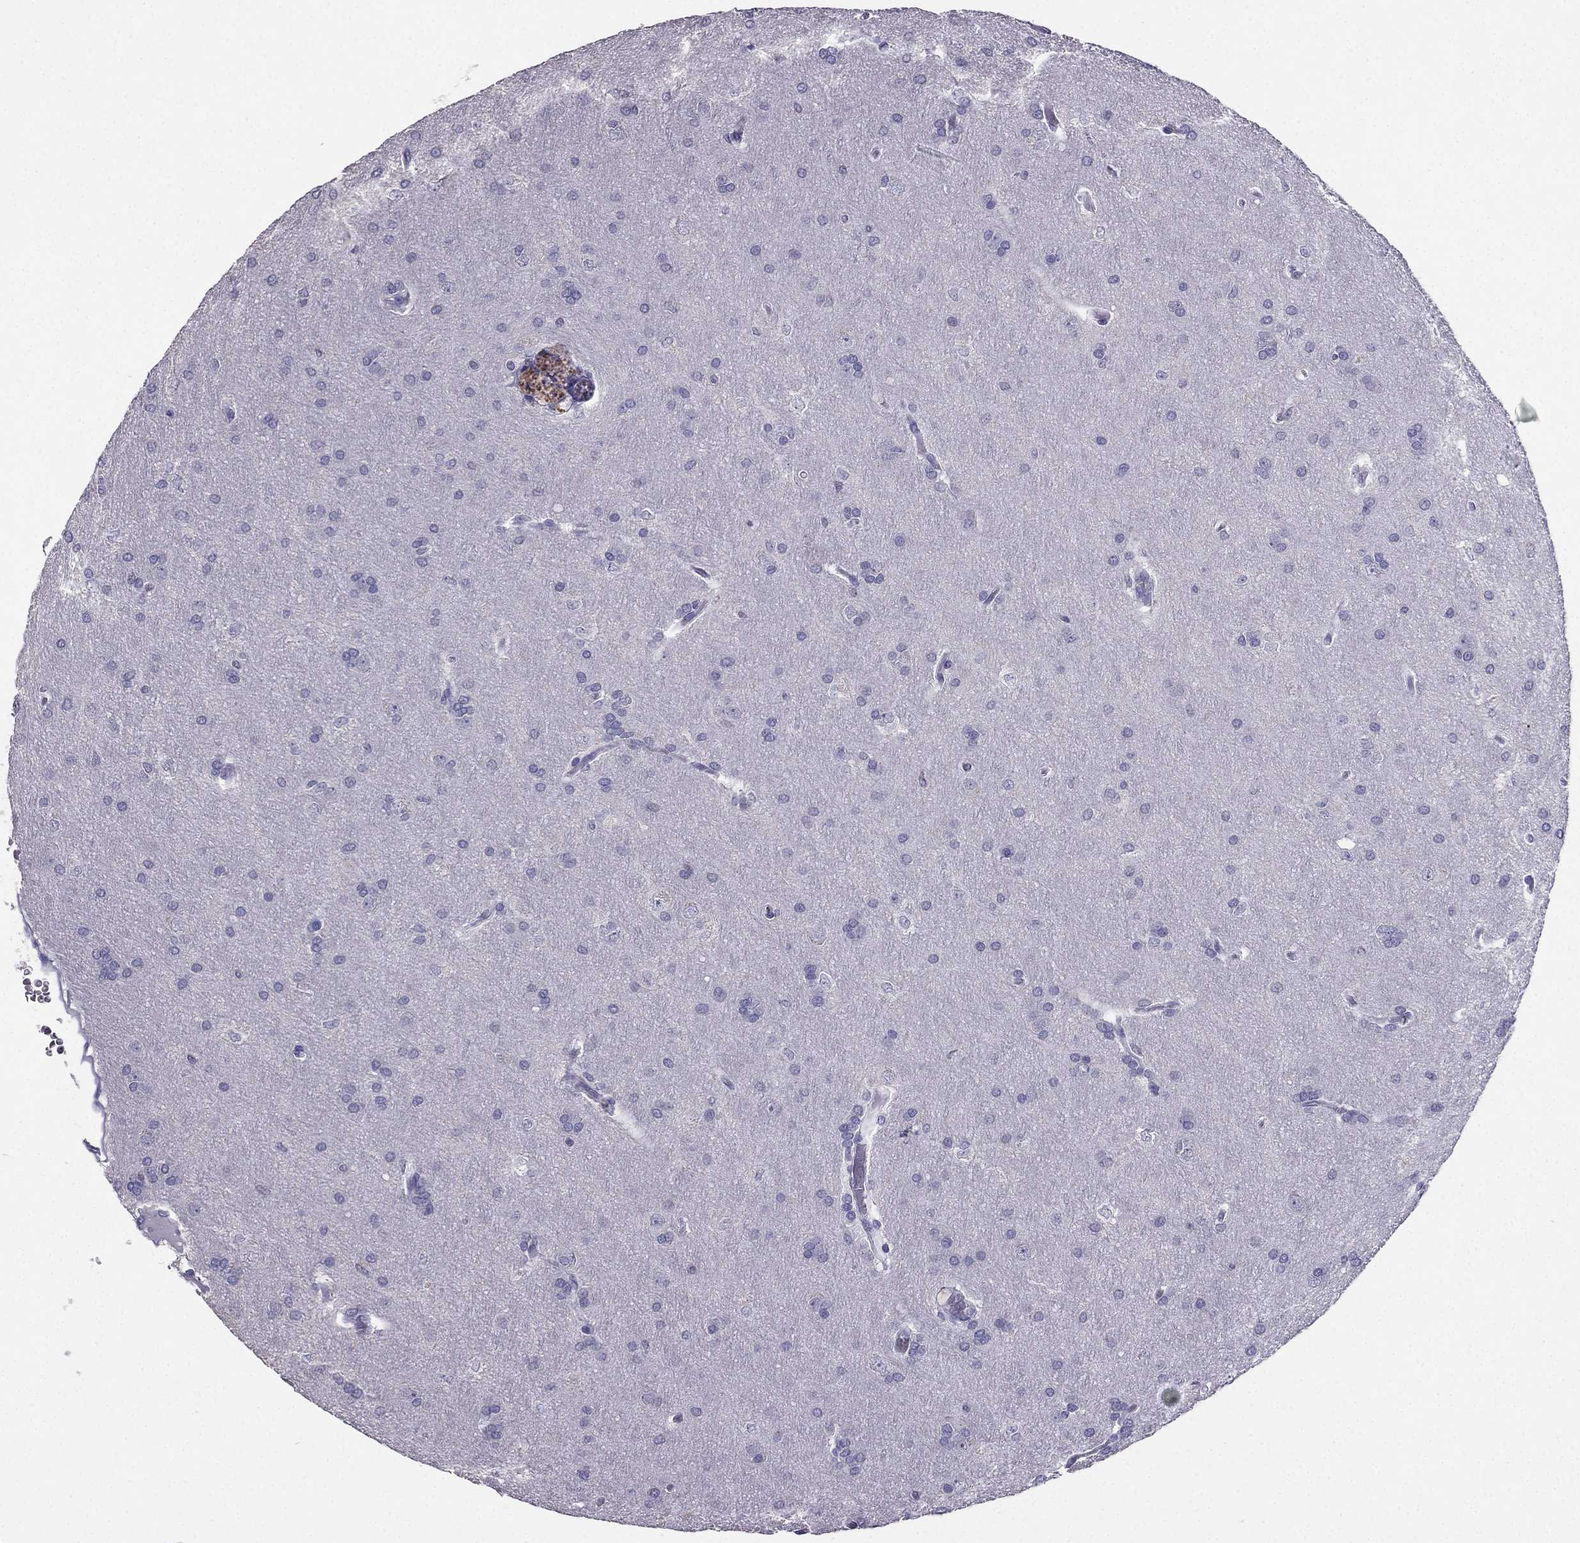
{"staining": {"intensity": "negative", "quantity": "none", "location": "none"}, "tissue": "glioma", "cell_type": "Tumor cells", "image_type": "cancer", "snomed": [{"axis": "morphology", "description": "Glioma, malignant, Low grade"}, {"axis": "topography", "description": "Brain"}], "caption": "A high-resolution photomicrograph shows immunohistochemistry staining of malignant glioma (low-grade), which demonstrates no significant expression in tumor cells.", "gene": "ARID3A", "patient": {"sex": "female", "age": 32}}